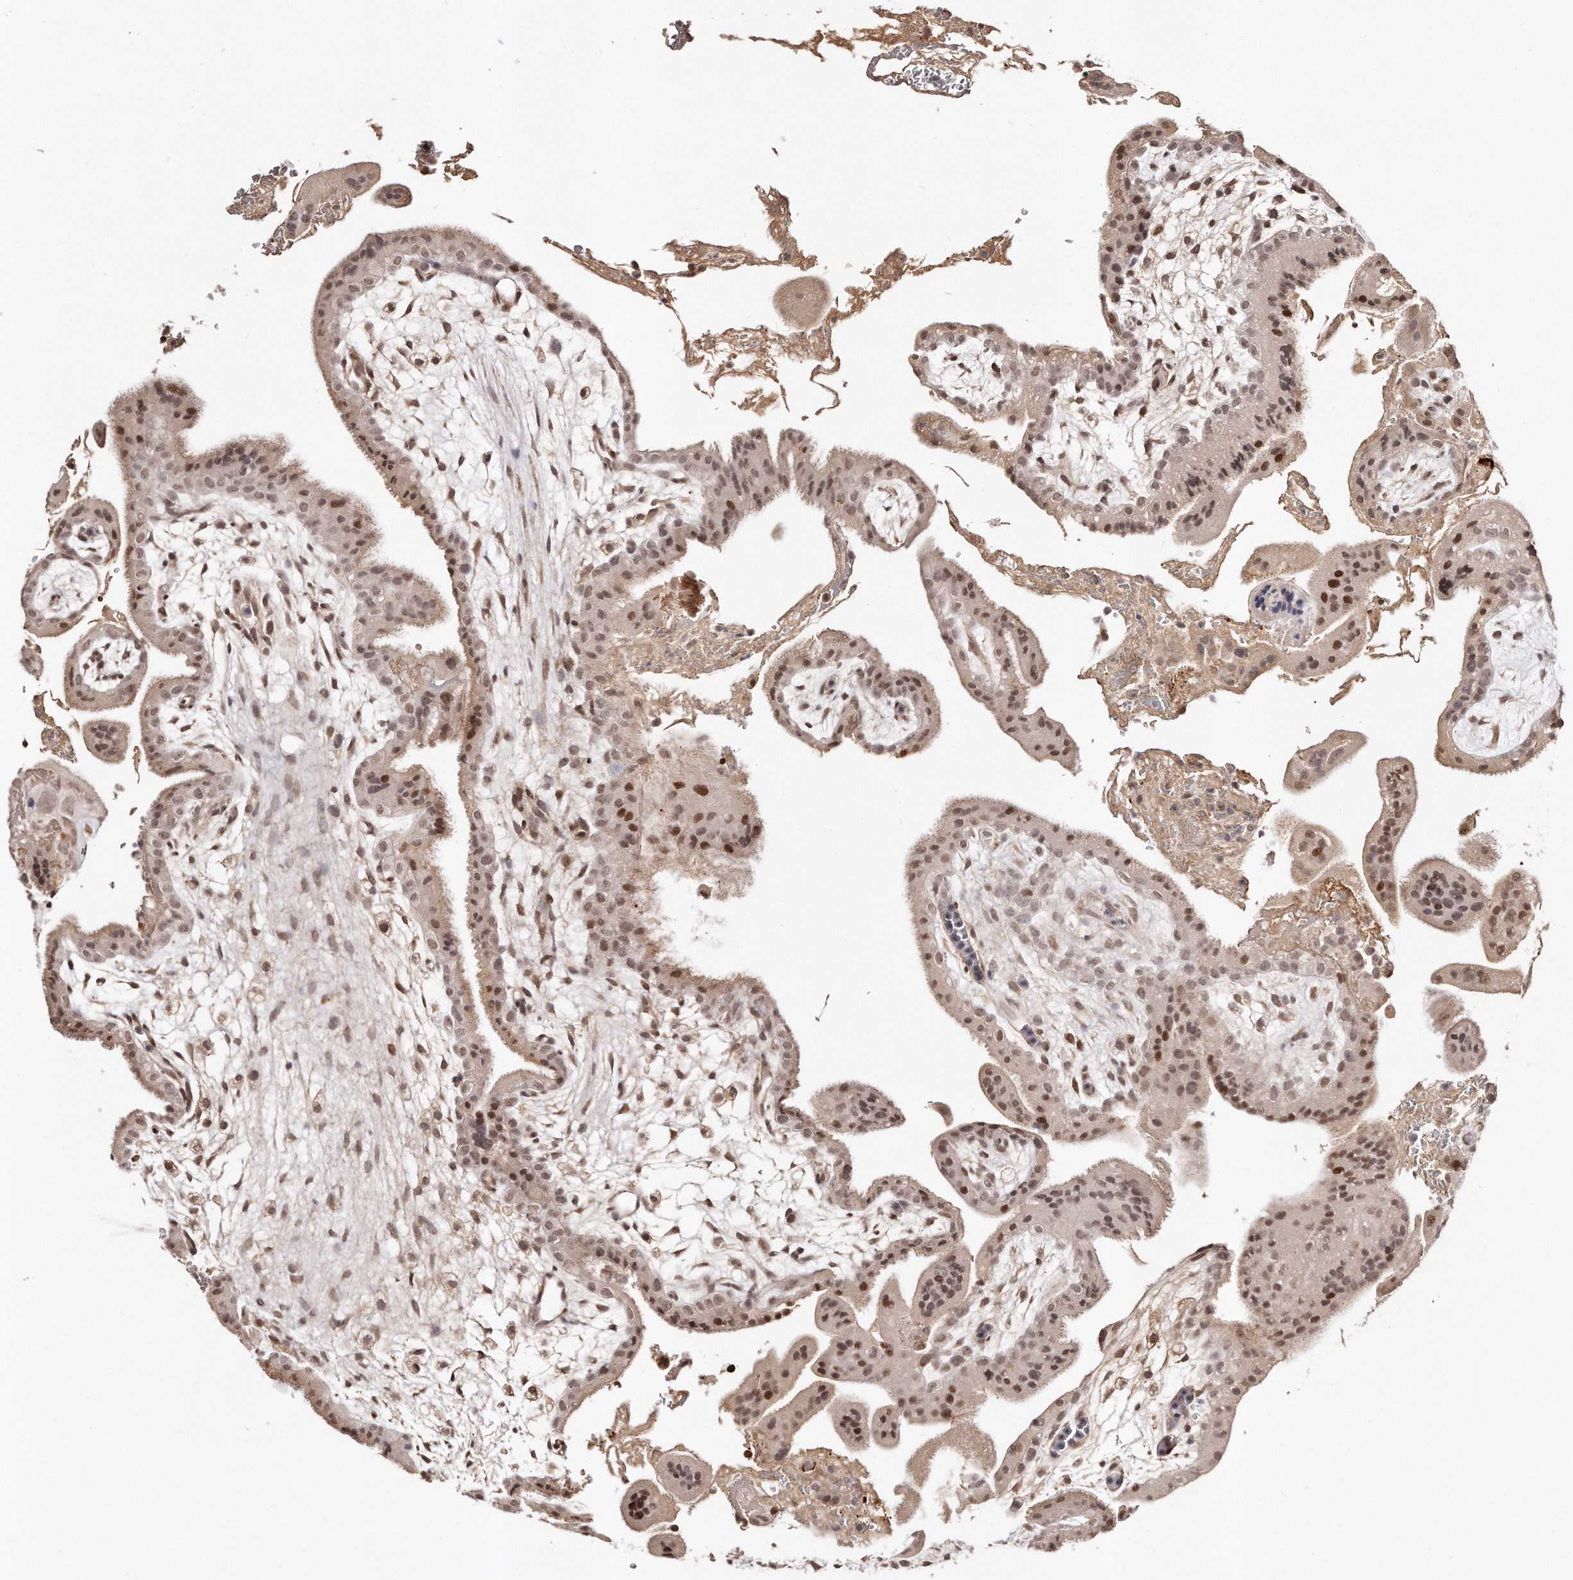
{"staining": {"intensity": "moderate", "quantity": "25%-75%", "location": "cytoplasmic/membranous,nuclear"}, "tissue": "placenta", "cell_type": "Decidual cells", "image_type": "normal", "snomed": [{"axis": "morphology", "description": "Normal tissue, NOS"}, {"axis": "topography", "description": "Placenta"}], "caption": "Approximately 25%-75% of decidual cells in unremarkable human placenta reveal moderate cytoplasmic/membranous,nuclear protein staining as visualized by brown immunohistochemical staining.", "gene": "SOX4", "patient": {"sex": "female", "age": 35}}